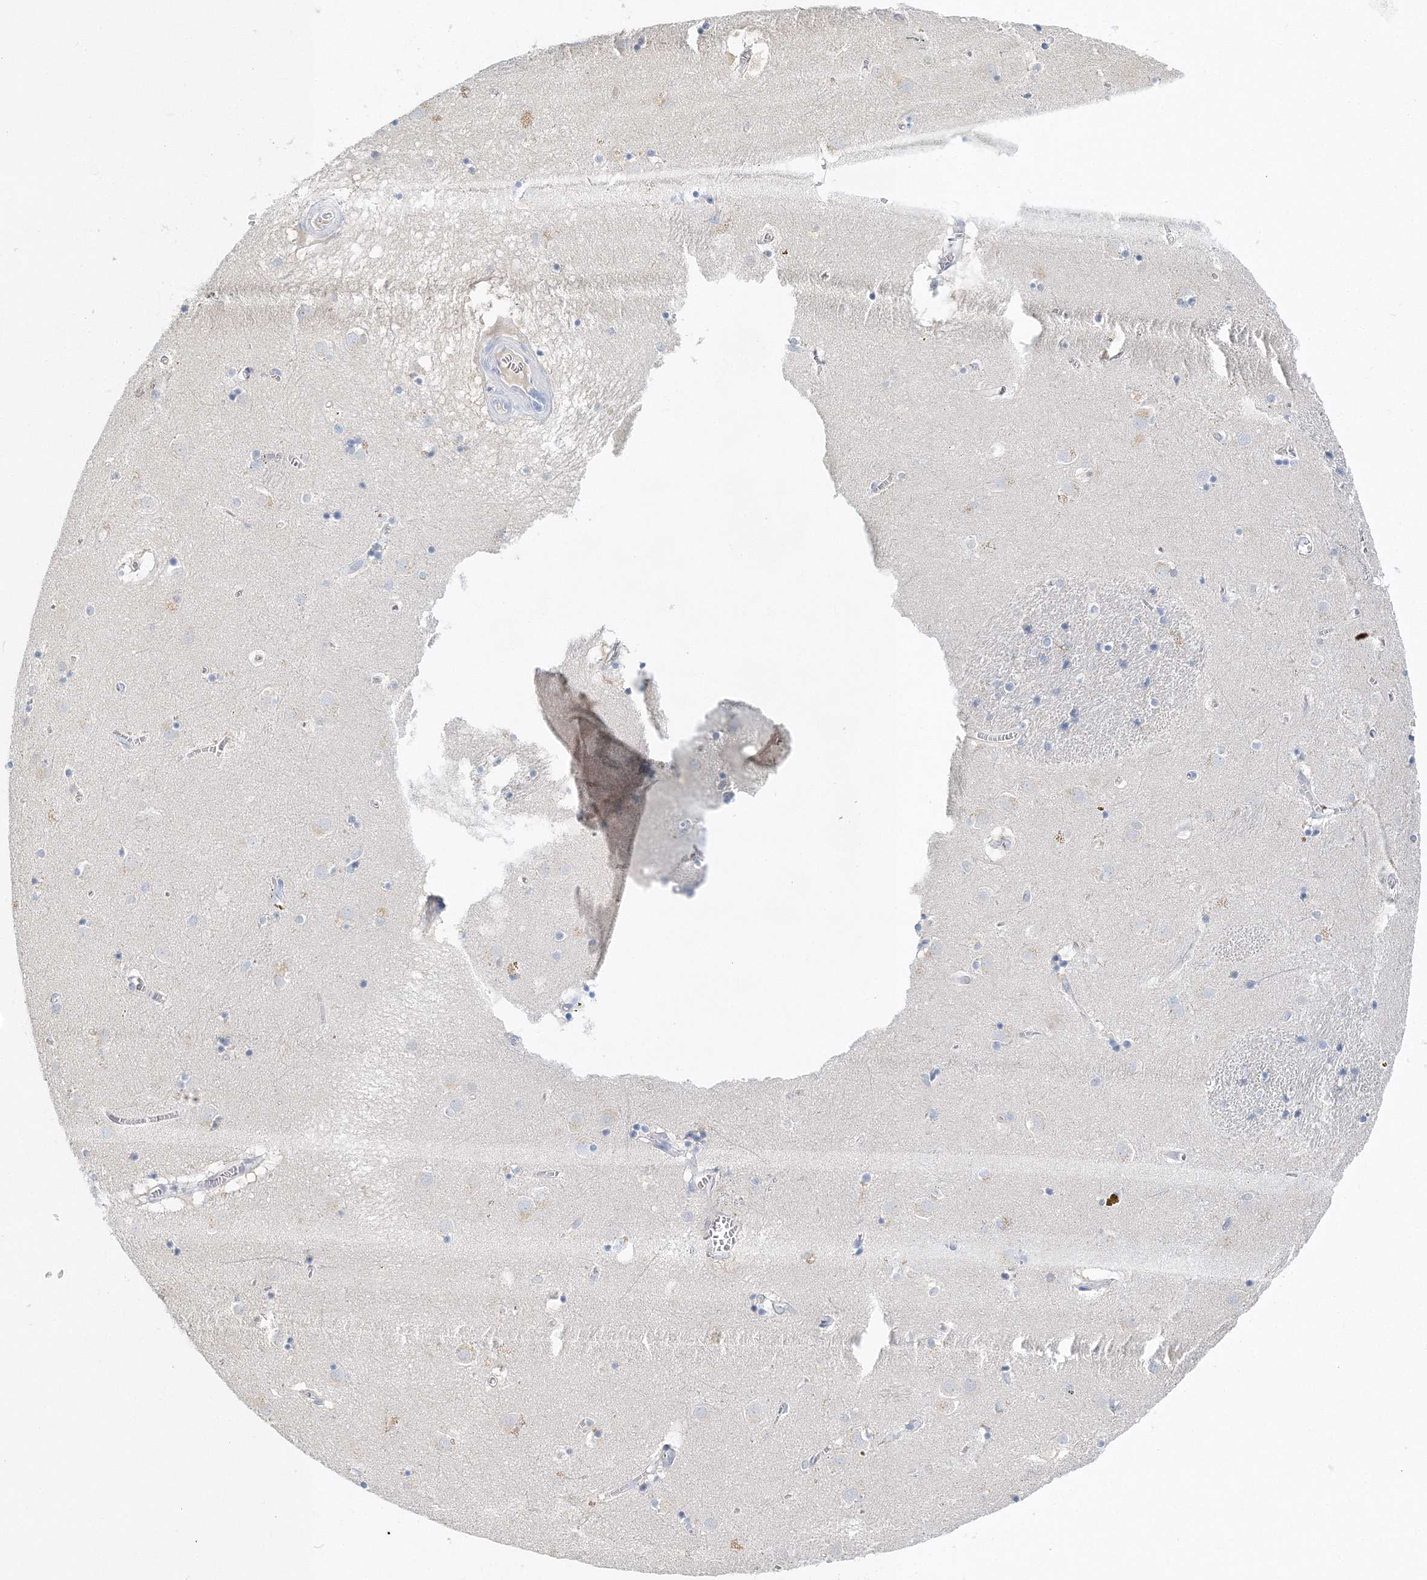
{"staining": {"intensity": "negative", "quantity": "none", "location": "none"}, "tissue": "caudate", "cell_type": "Glial cells", "image_type": "normal", "snomed": [{"axis": "morphology", "description": "Normal tissue, NOS"}, {"axis": "topography", "description": "Lateral ventricle wall"}], "caption": "Glial cells are negative for protein expression in normal human caudate. The staining was performed using DAB (3,3'-diaminobenzidine) to visualize the protein expression in brown, while the nuclei were stained in blue with hematoxylin (Magnification: 20x).", "gene": "VILL", "patient": {"sex": "male", "age": 70}}